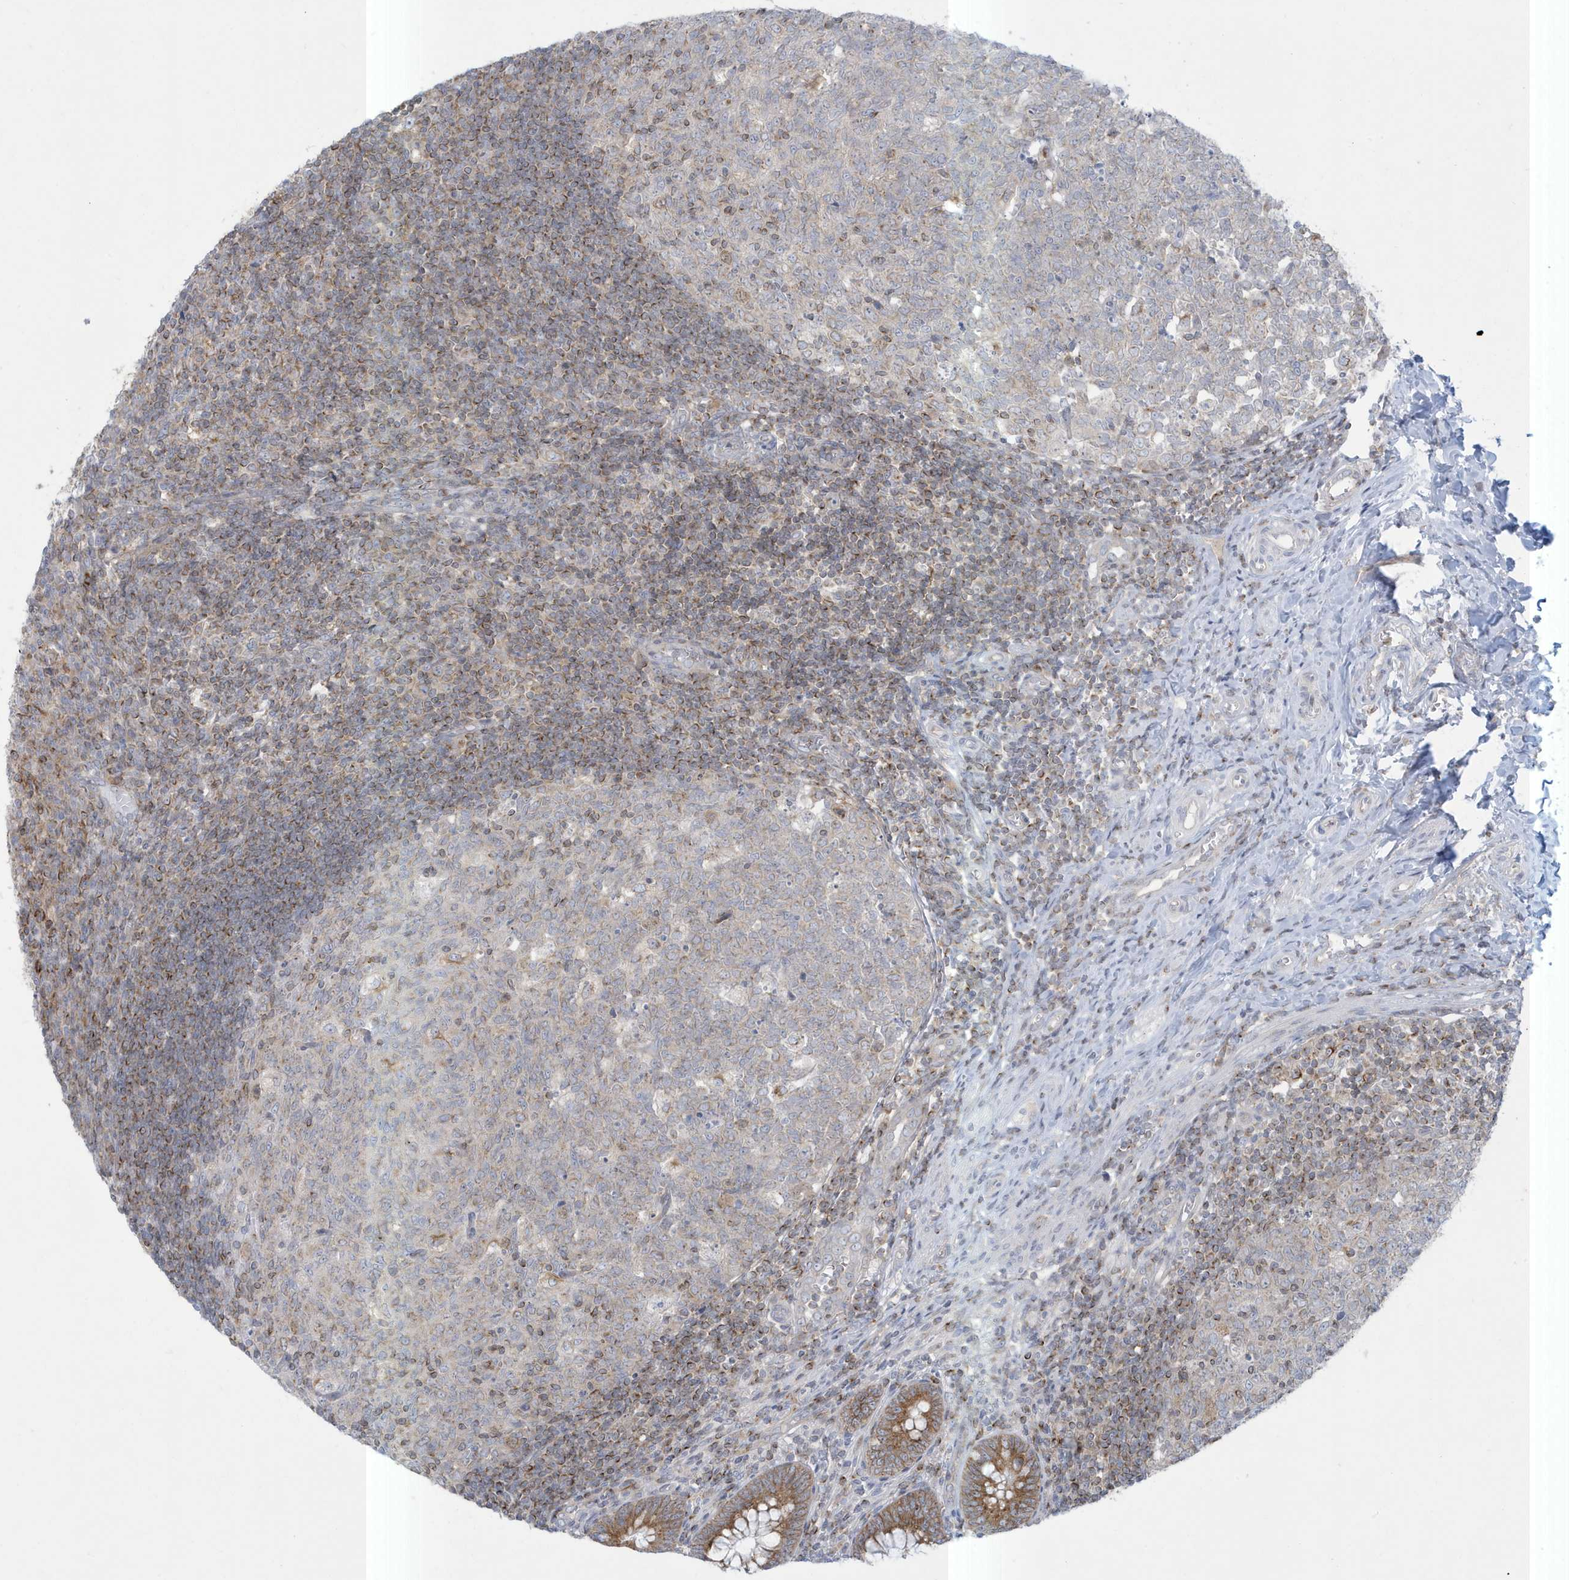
{"staining": {"intensity": "moderate", "quantity": ">75%", "location": "cytoplasmic/membranous"}, "tissue": "appendix", "cell_type": "Glandular cells", "image_type": "normal", "snomed": [{"axis": "morphology", "description": "Normal tissue, NOS"}, {"axis": "topography", "description": "Appendix"}], "caption": "The histopathology image displays immunohistochemical staining of unremarkable appendix. There is moderate cytoplasmic/membranous positivity is appreciated in about >75% of glandular cells. The staining was performed using DAB (3,3'-diaminobenzidine), with brown indicating positive protein expression. Nuclei are stained blue with hematoxylin.", "gene": "SLAMF9", "patient": {"sex": "male", "age": 14}}